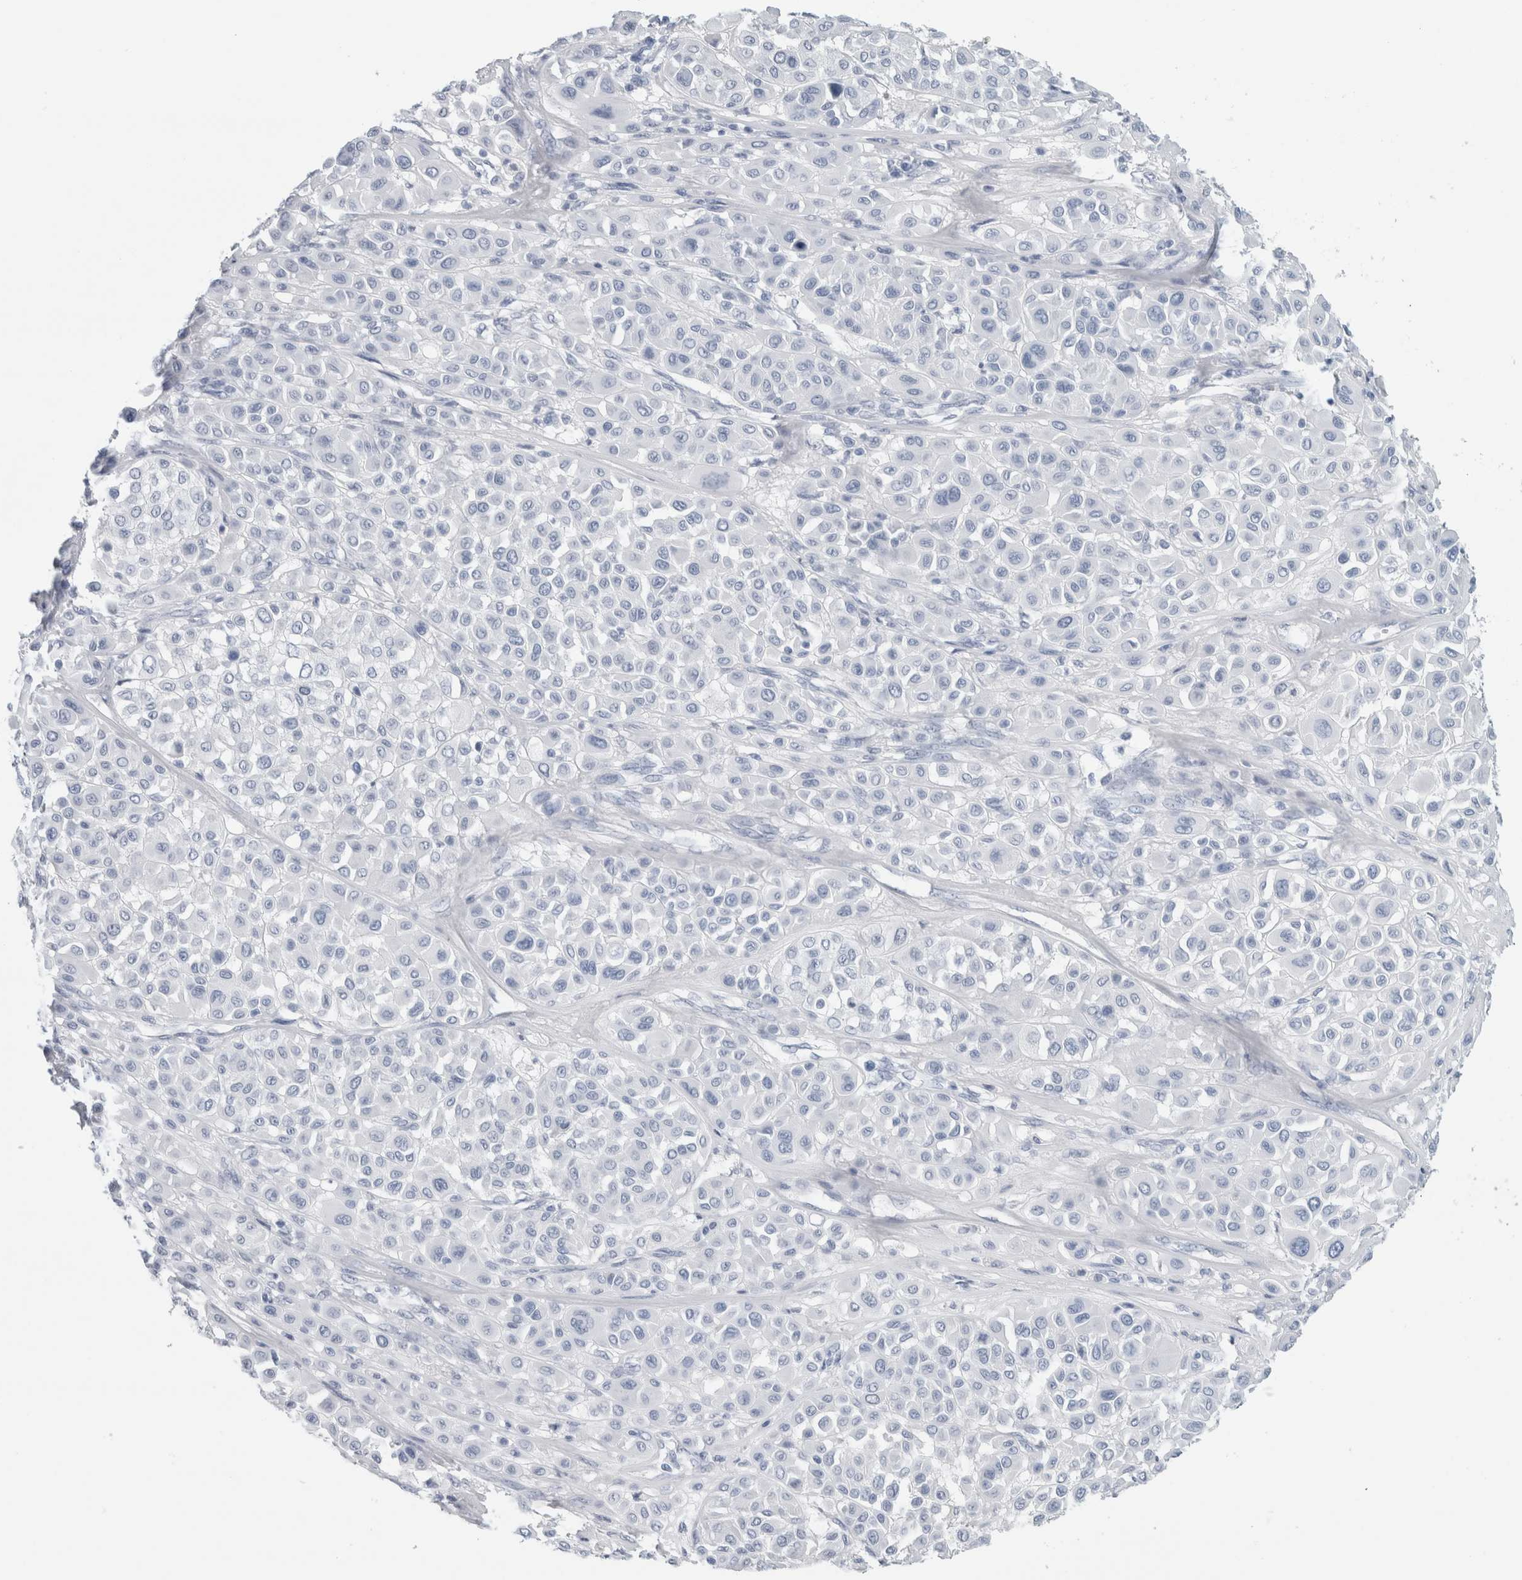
{"staining": {"intensity": "negative", "quantity": "none", "location": "none"}, "tissue": "melanoma", "cell_type": "Tumor cells", "image_type": "cancer", "snomed": [{"axis": "morphology", "description": "Malignant melanoma, Metastatic site"}, {"axis": "topography", "description": "Soft tissue"}], "caption": "This is an immunohistochemistry photomicrograph of human malignant melanoma (metastatic site). There is no expression in tumor cells.", "gene": "RPH3AL", "patient": {"sex": "male", "age": 41}}